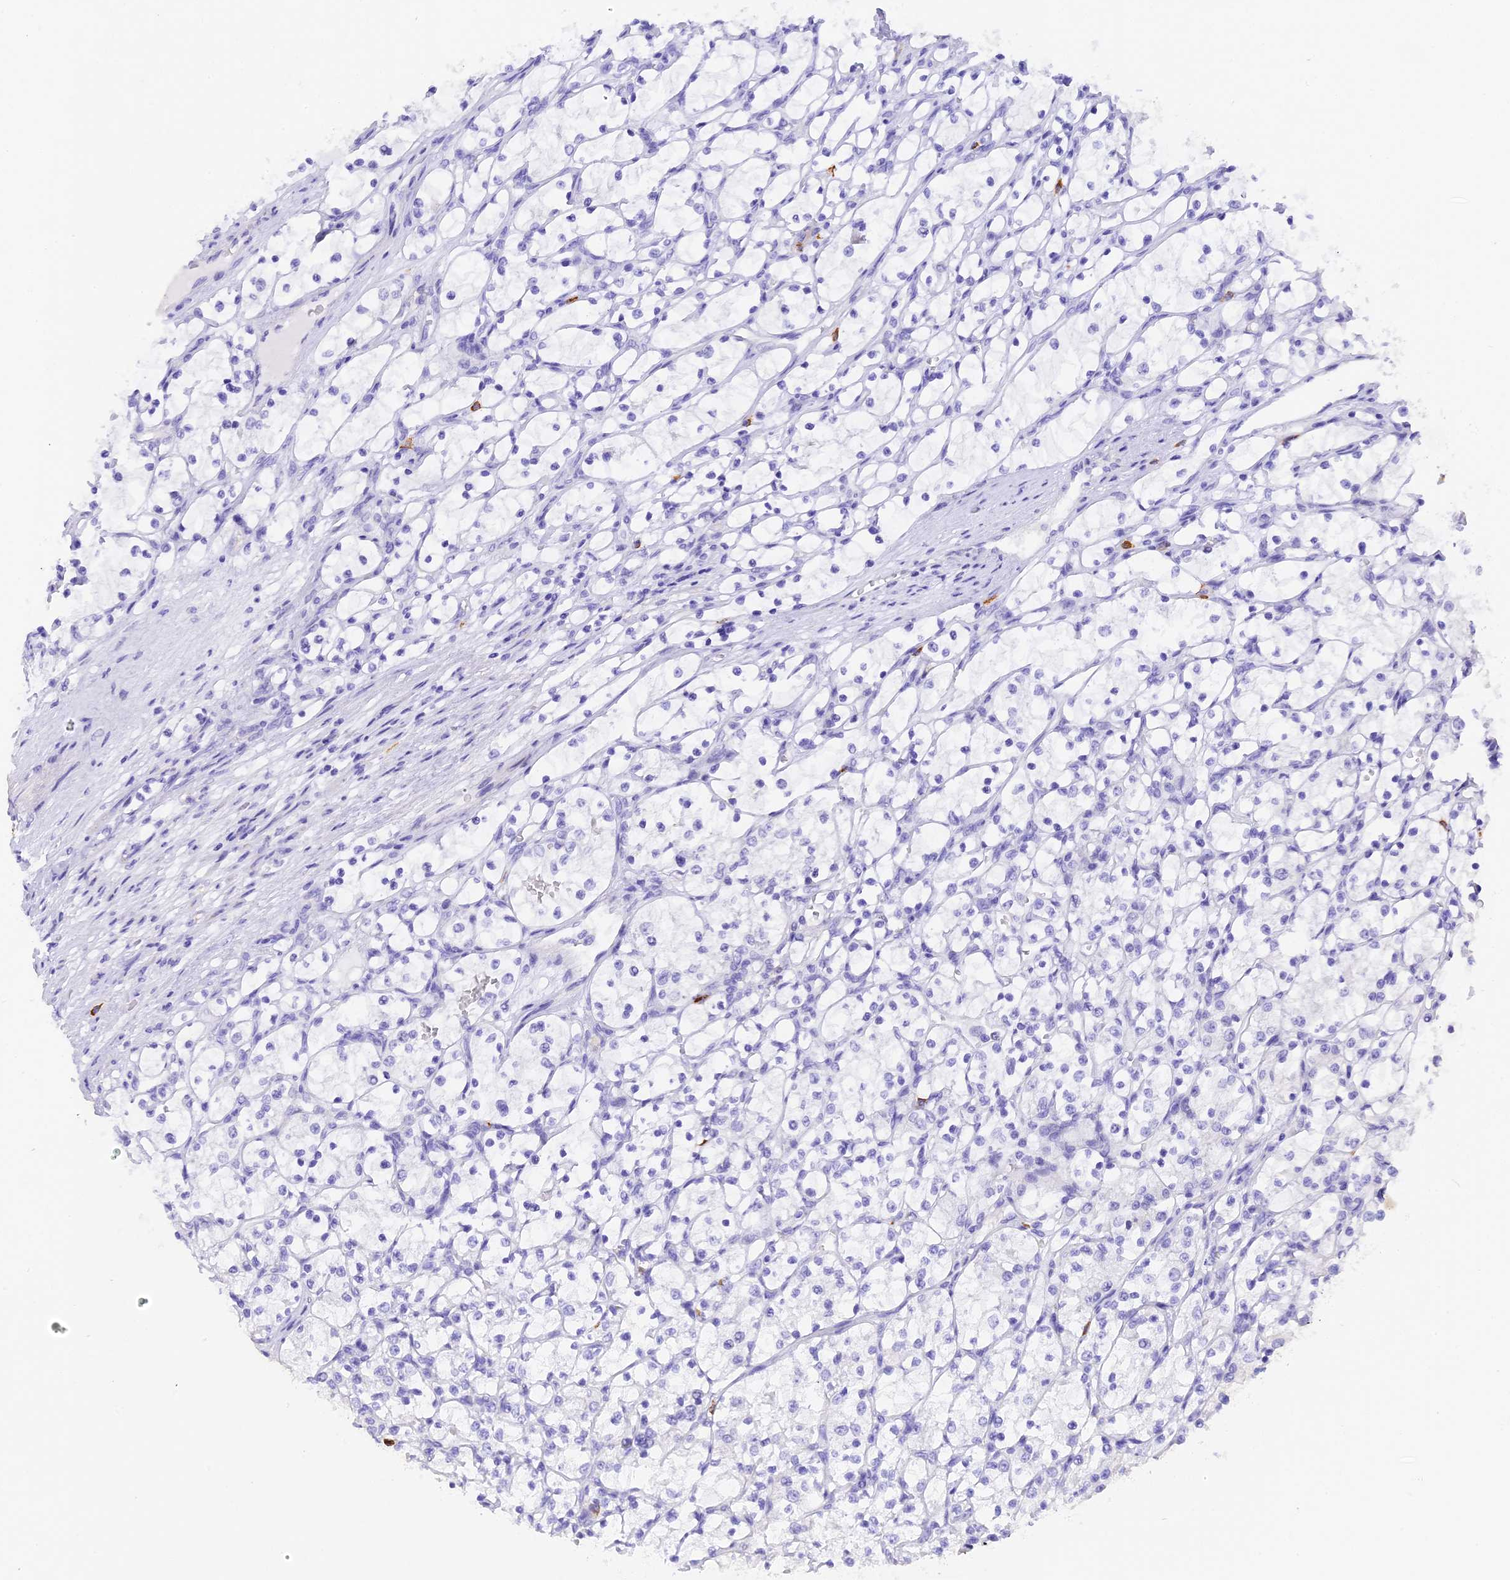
{"staining": {"intensity": "negative", "quantity": "none", "location": "none"}, "tissue": "renal cancer", "cell_type": "Tumor cells", "image_type": "cancer", "snomed": [{"axis": "morphology", "description": "Adenocarcinoma, NOS"}, {"axis": "topography", "description": "Kidney"}], "caption": "This is an immunohistochemistry (IHC) photomicrograph of renal cancer. There is no positivity in tumor cells.", "gene": "COL6A5", "patient": {"sex": "female", "age": 69}}